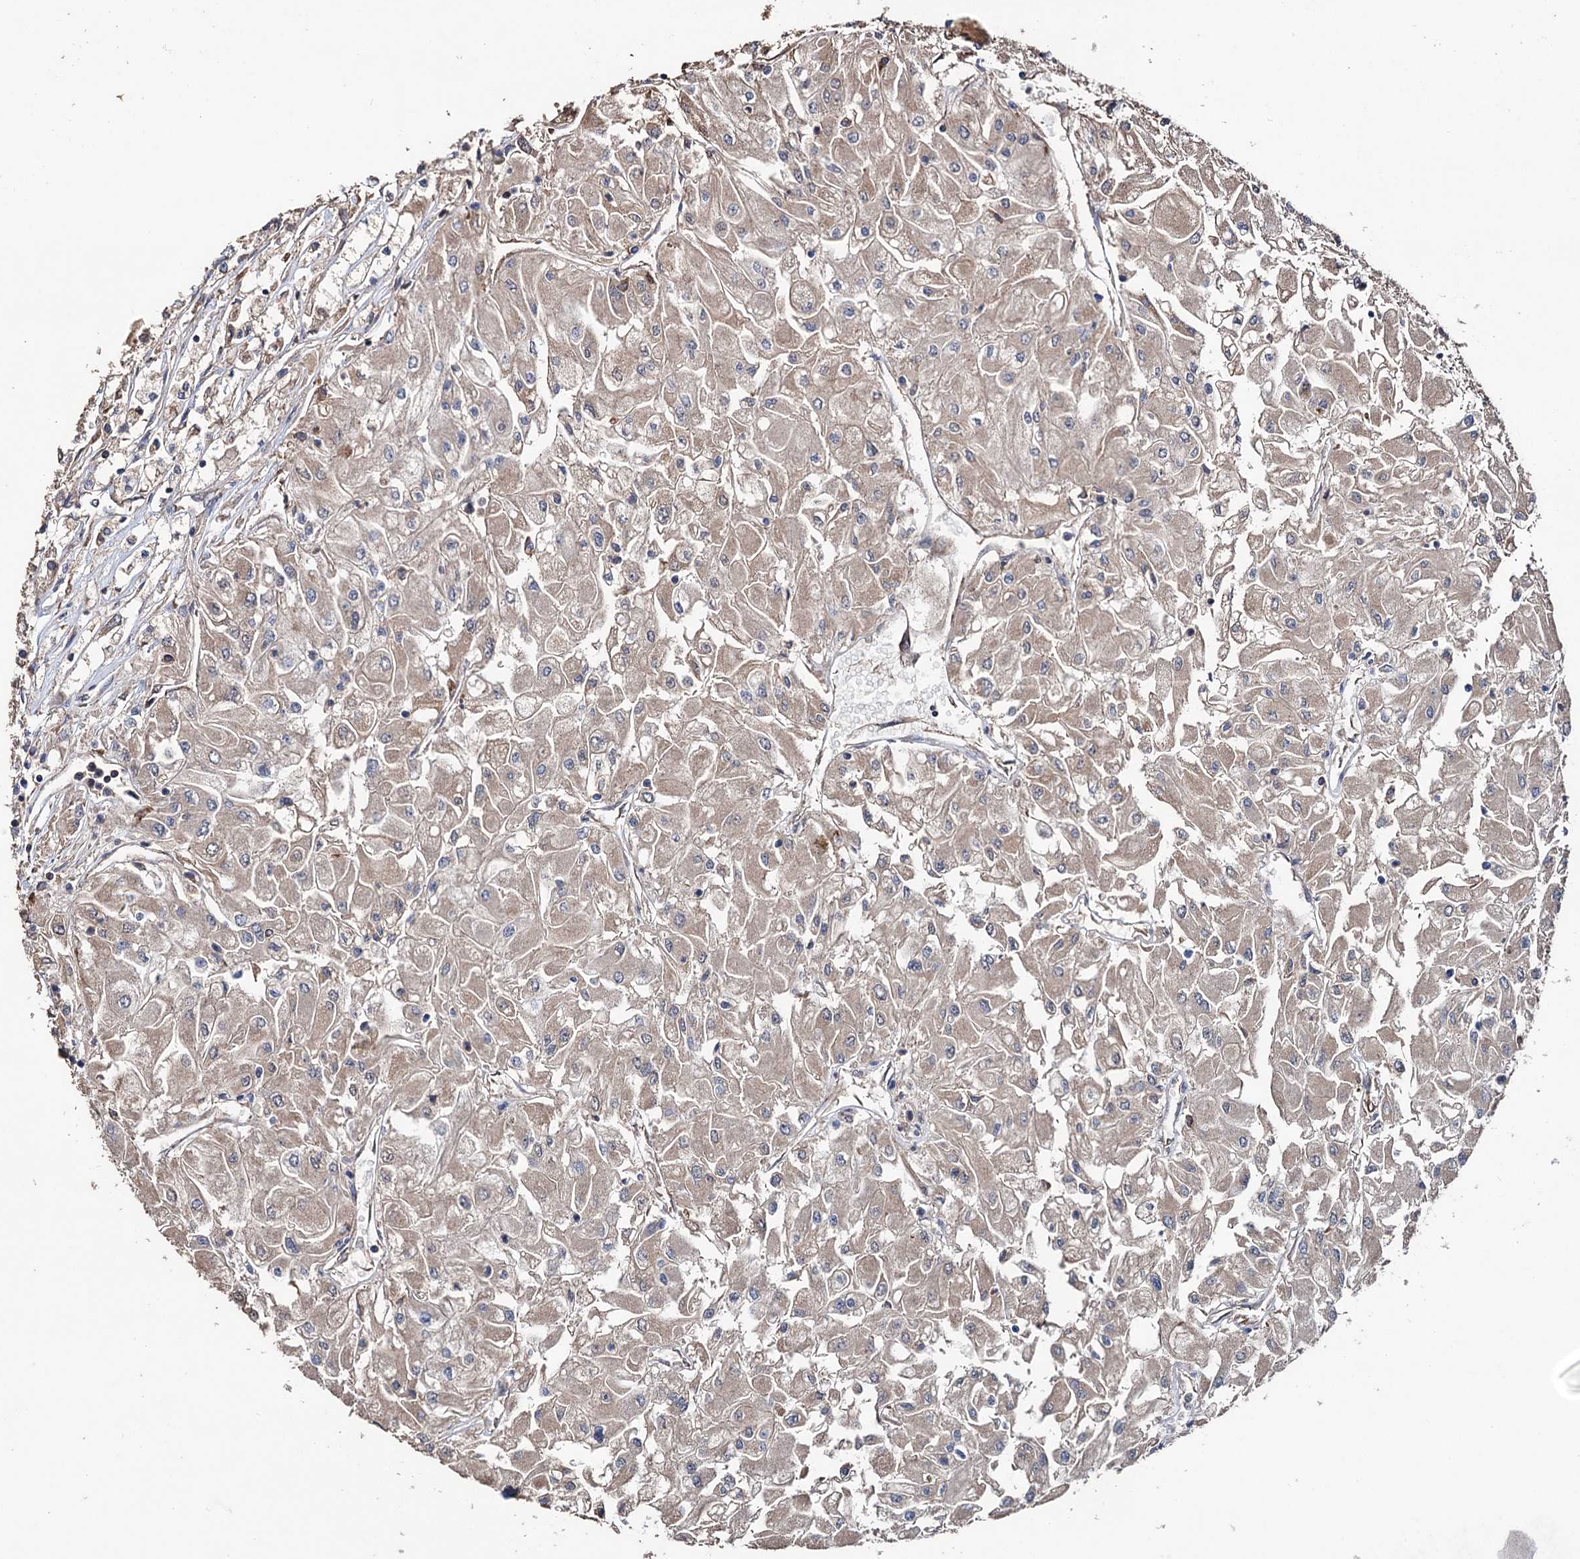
{"staining": {"intensity": "weak", "quantity": "25%-75%", "location": "cytoplasmic/membranous"}, "tissue": "renal cancer", "cell_type": "Tumor cells", "image_type": "cancer", "snomed": [{"axis": "morphology", "description": "Adenocarcinoma, NOS"}, {"axis": "topography", "description": "Kidney"}], "caption": "Immunohistochemistry (DAB) staining of human renal cancer demonstrates weak cytoplasmic/membranous protein positivity in about 25%-75% of tumor cells.", "gene": "STING1", "patient": {"sex": "male", "age": 80}}